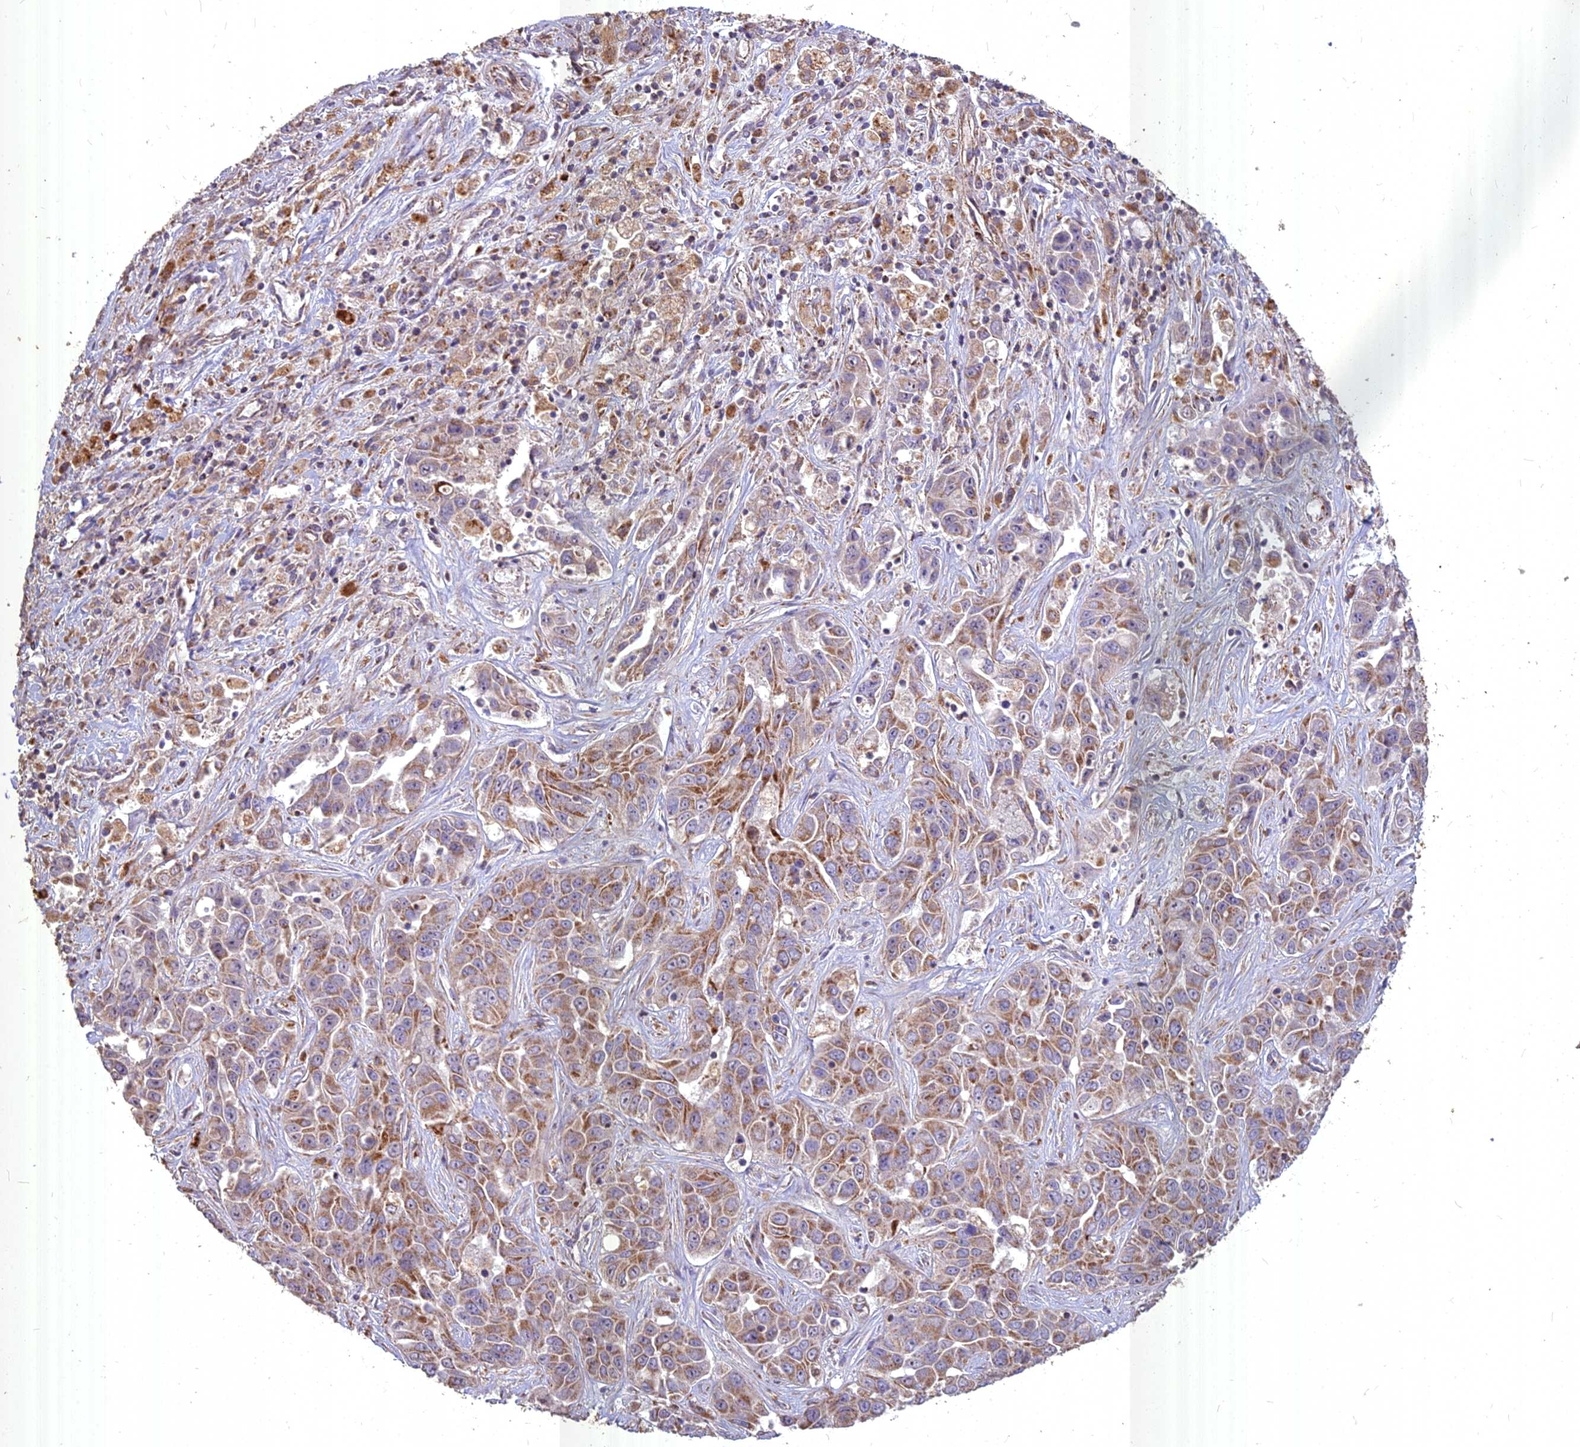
{"staining": {"intensity": "moderate", "quantity": ">75%", "location": "cytoplasmic/membranous"}, "tissue": "liver cancer", "cell_type": "Tumor cells", "image_type": "cancer", "snomed": [{"axis": "morphology", "description": "Cholangiocarcinoma"}, {"axis": "topography", "description": "Liver"}], "caption": "Brown immunohistochemical staining in liver cholangiocarcinoma shows moderate cytoplasmic/membranous positivity in about >75% of tumor cells.", "gene": "COX11", "patient": {"sex": "female", "age": 52}}